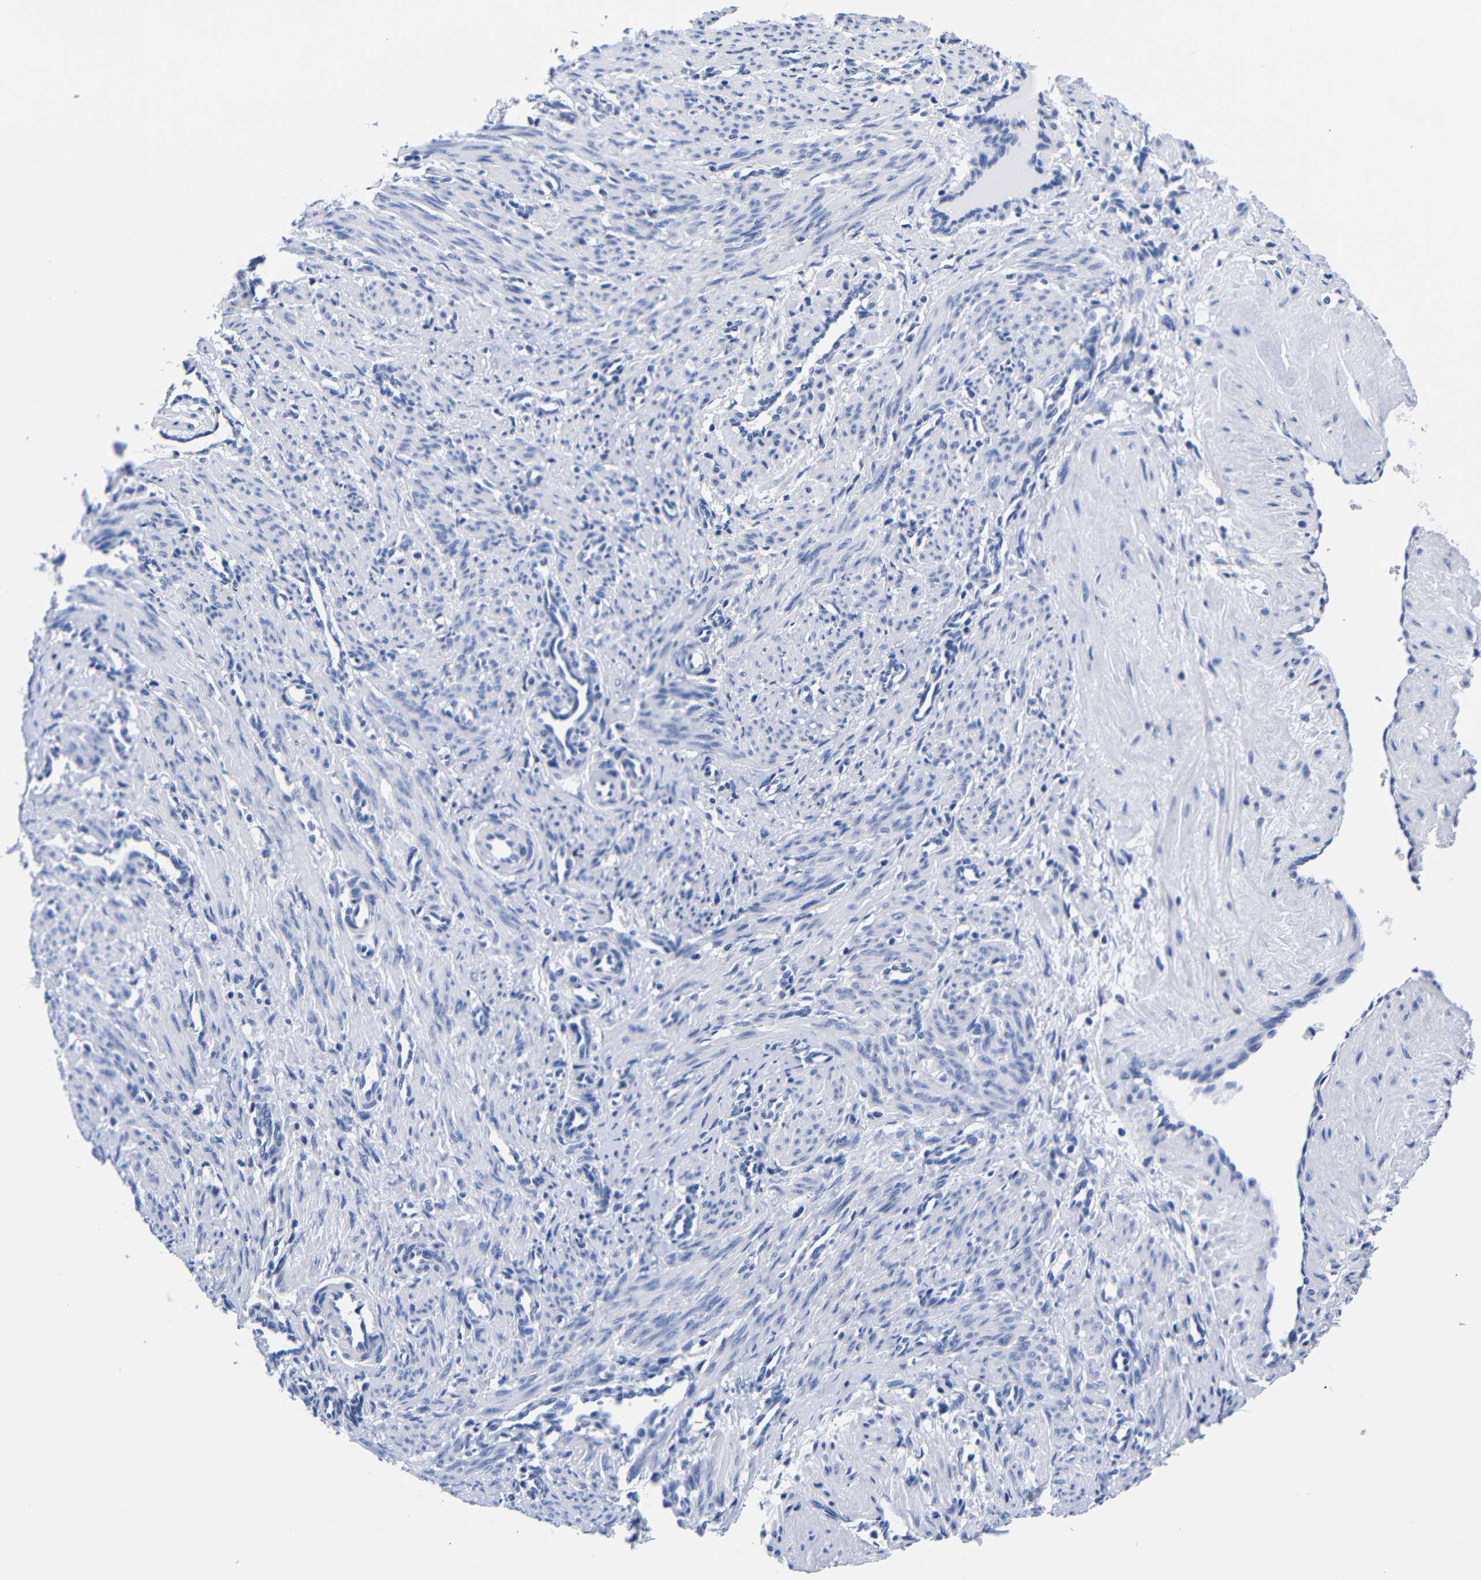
{"staining": {"intensity": "negative", "quantity": "none", "location": "none"}, "tissue": "smooth muscle", "cell_type": "Smooth muscle cells", "image_type": "normal", "snomed": [{"axis": "morphology", "description": "Normal tissue, NOS"}, {"axis": "topography", "description": "Endometrium"}], "caption": "Immunohistochemistry histopathology image of normal smooth muscle: smooth muscle stained with DAB (3,3'-diaminobenzidine) exhibits no significant protein expression in smooth muscle cells.", "gene": "CLEC4G", "patient": {"sex": "female", "age": 33}}